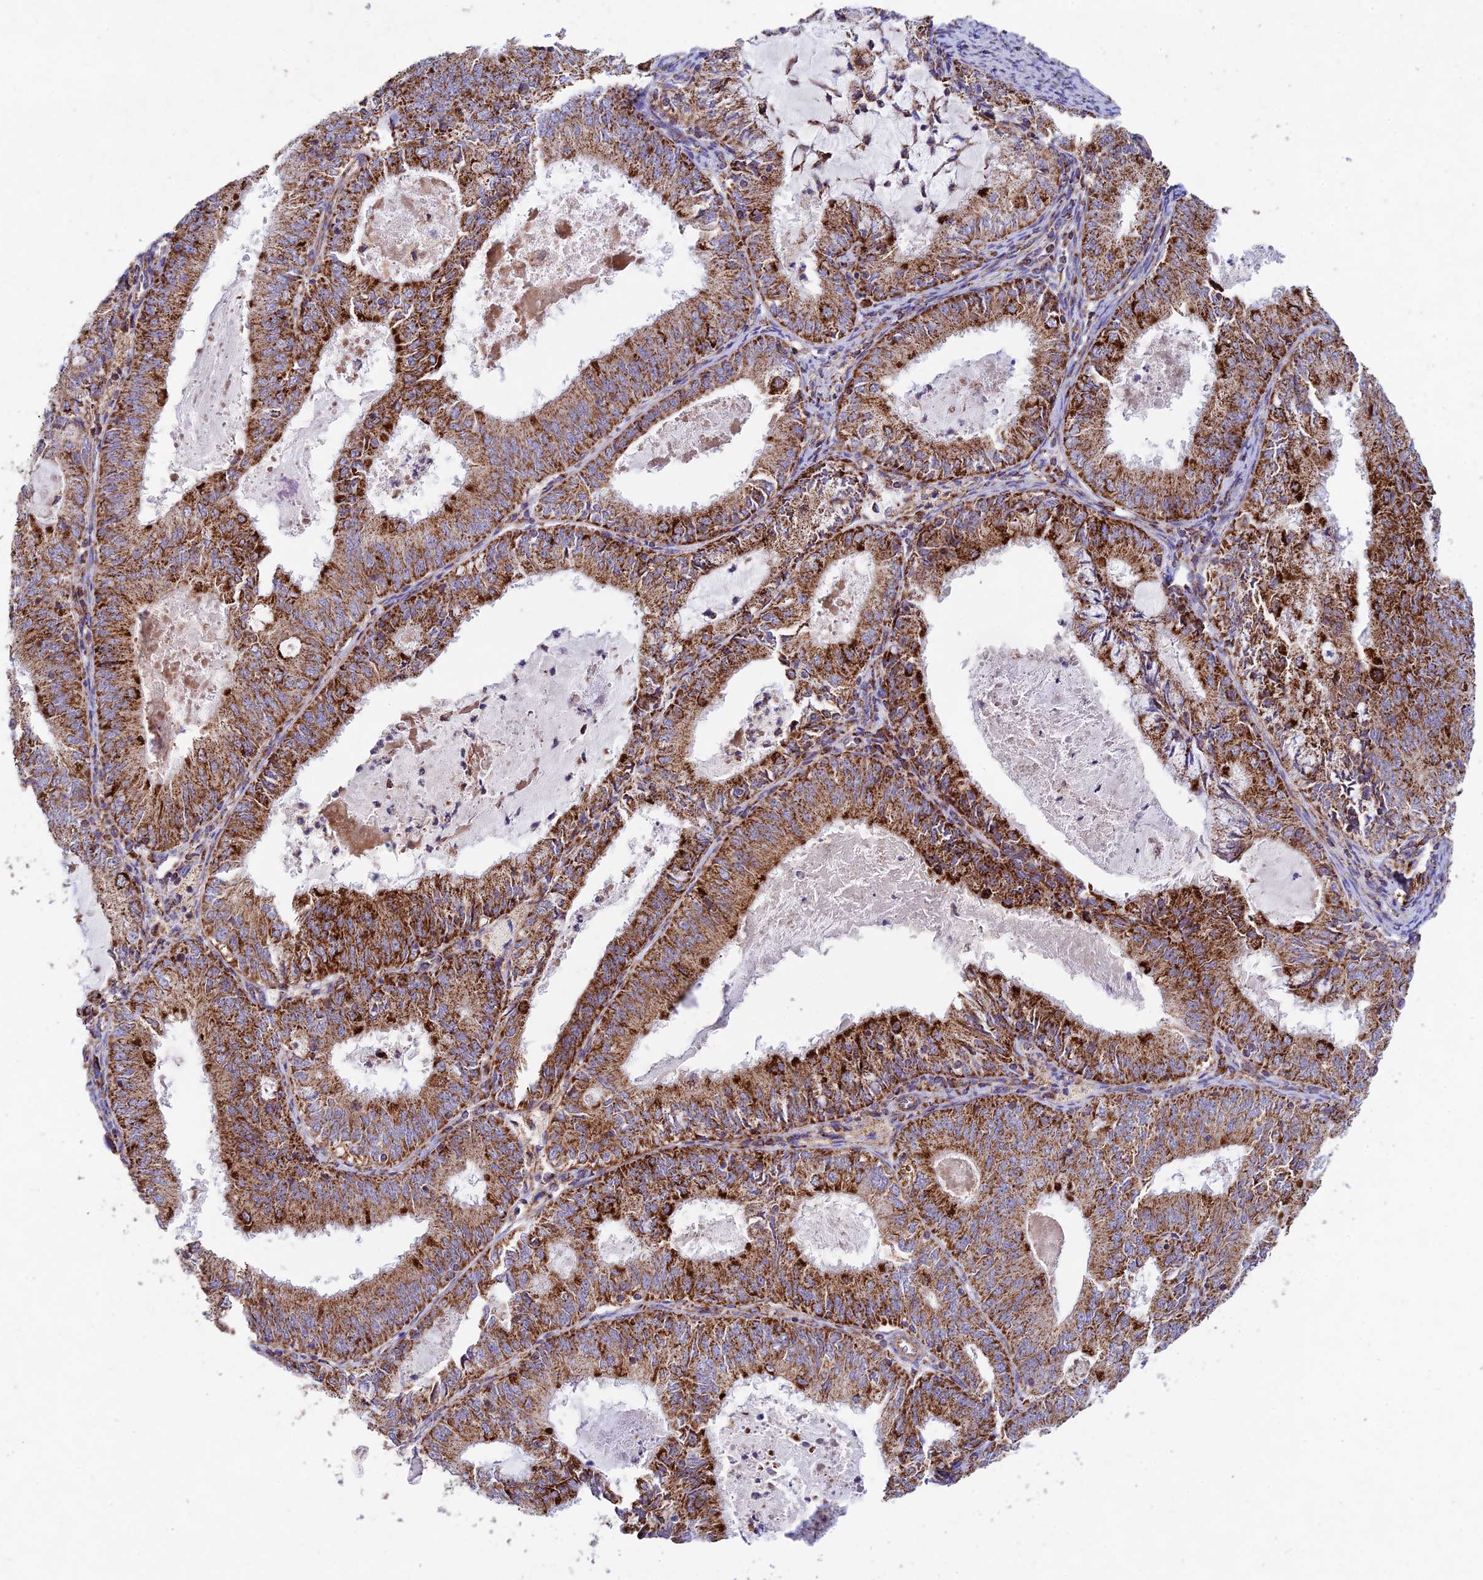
{"staining": {"intensity": "strong", "quantity": ">75%", "location": "cytoplasmic/membranous"}, "tissue": "endometrial cancer", "cell_type": "Tumor cells", "image_type": "cancer", "snomed": [{"axis": "morphology", "description": "Adenocarcinoma, NOS"}, {"axis": "topography", "description": "Endometrium"}], "caption": "This is a histology image of immunohistochemistry (IHC) staining of endometrial cancer, which shows strong staining in the cytoplasmic/membranous of tumor cells.", "gene": "KHDC3L", "patient": {"sex": "female", "age": 57}}